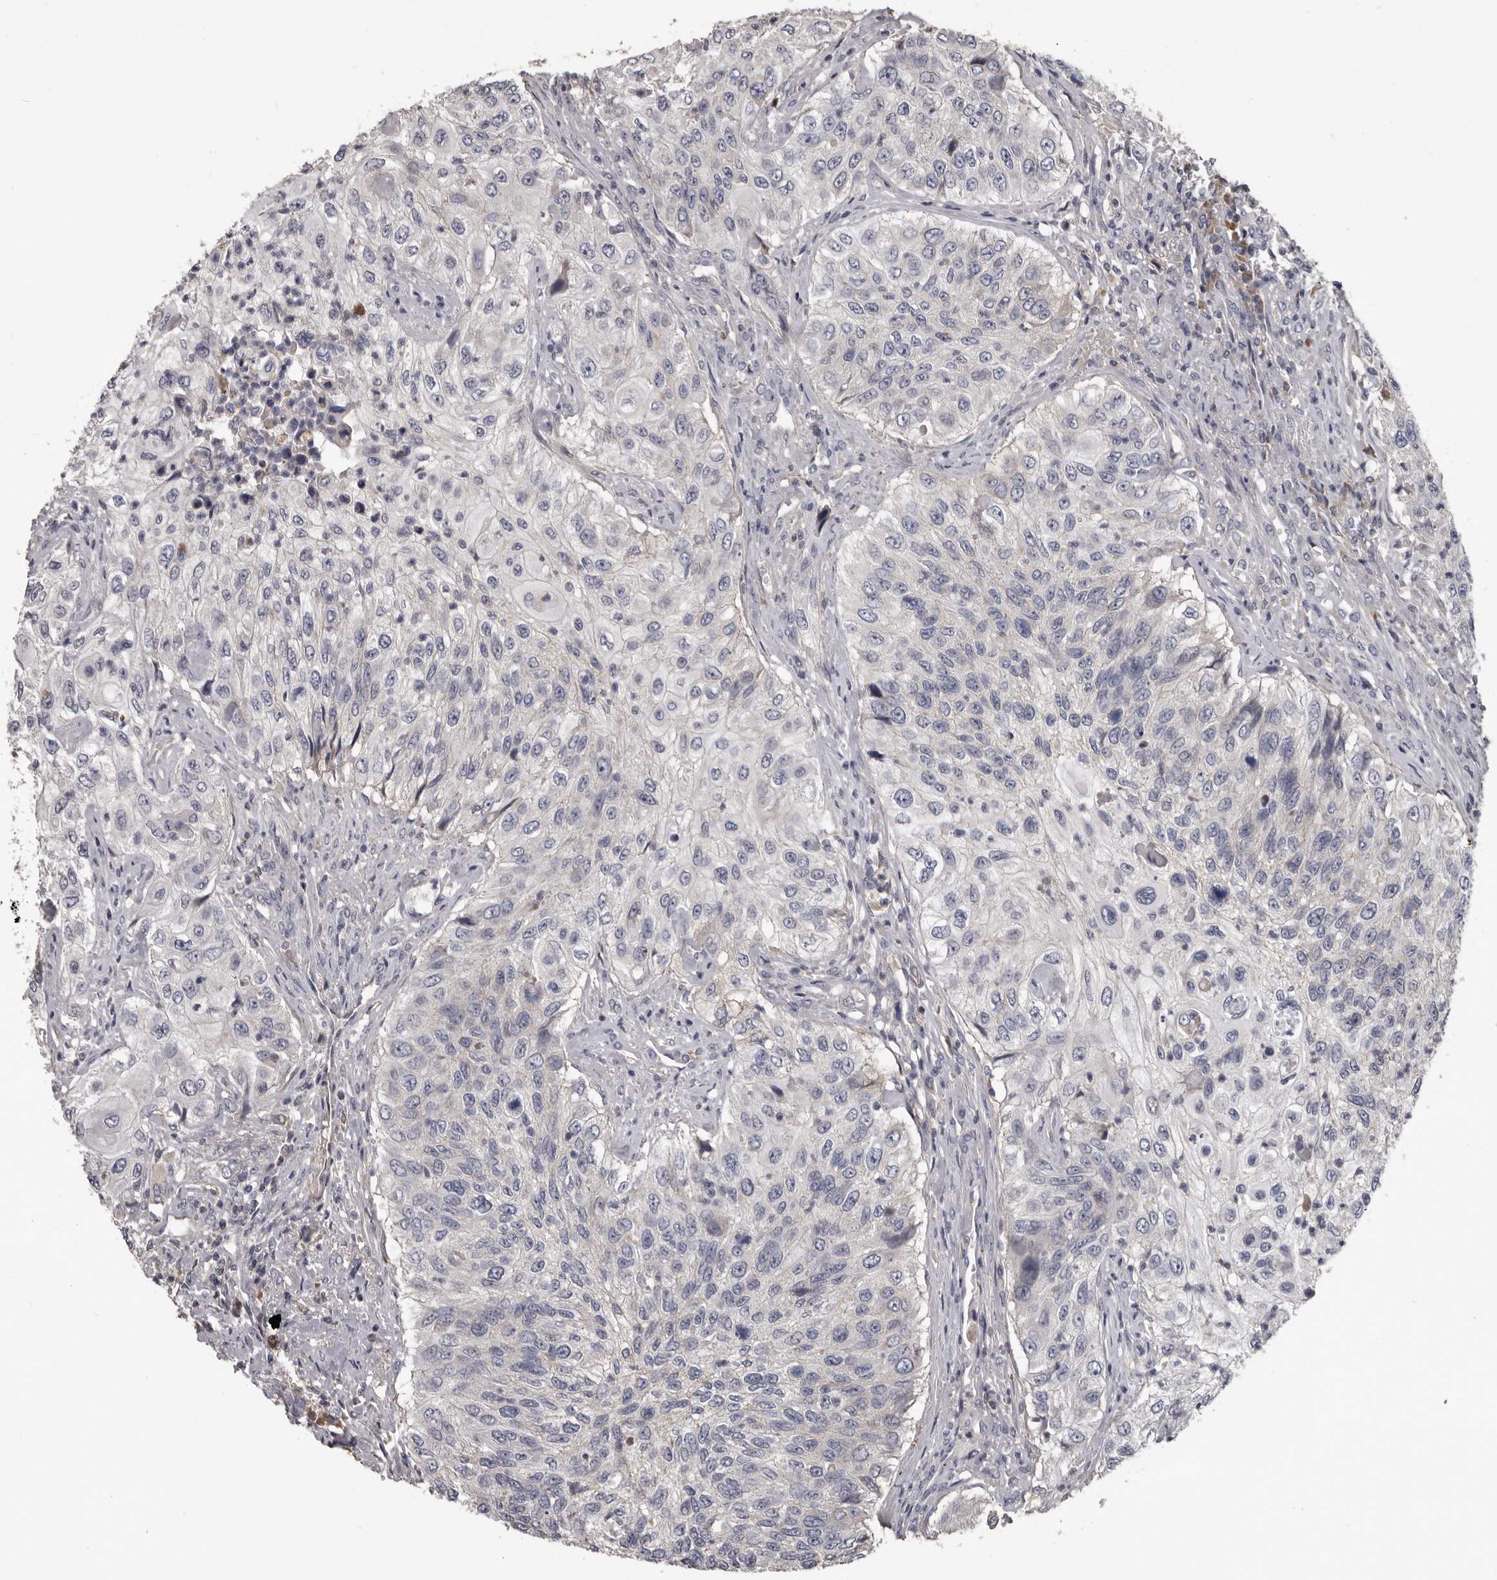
{"staining": {"intensity": "negative", "quantity": "none", "location": "none"}, "tissue": "urothelial cancer", "cell_type": "Tumor cells", "image_type": "cancer", "snomed": [{"axis": "morphology", "description": "Urothelial carcinoma, High grade"}, {"axis": "topography", "description": "Urinary bladder"}], "caption": "Histopathology image shows no significant protein positivity in tumor cells of high-grade urothelial carcinoma. (DAB (3,3'-diaminobenzidine) IHC visualized using brightfield microscopy, high magnification).", "gene": "ALDH5A1", "patient": {"sex": "female", "age": 60}}